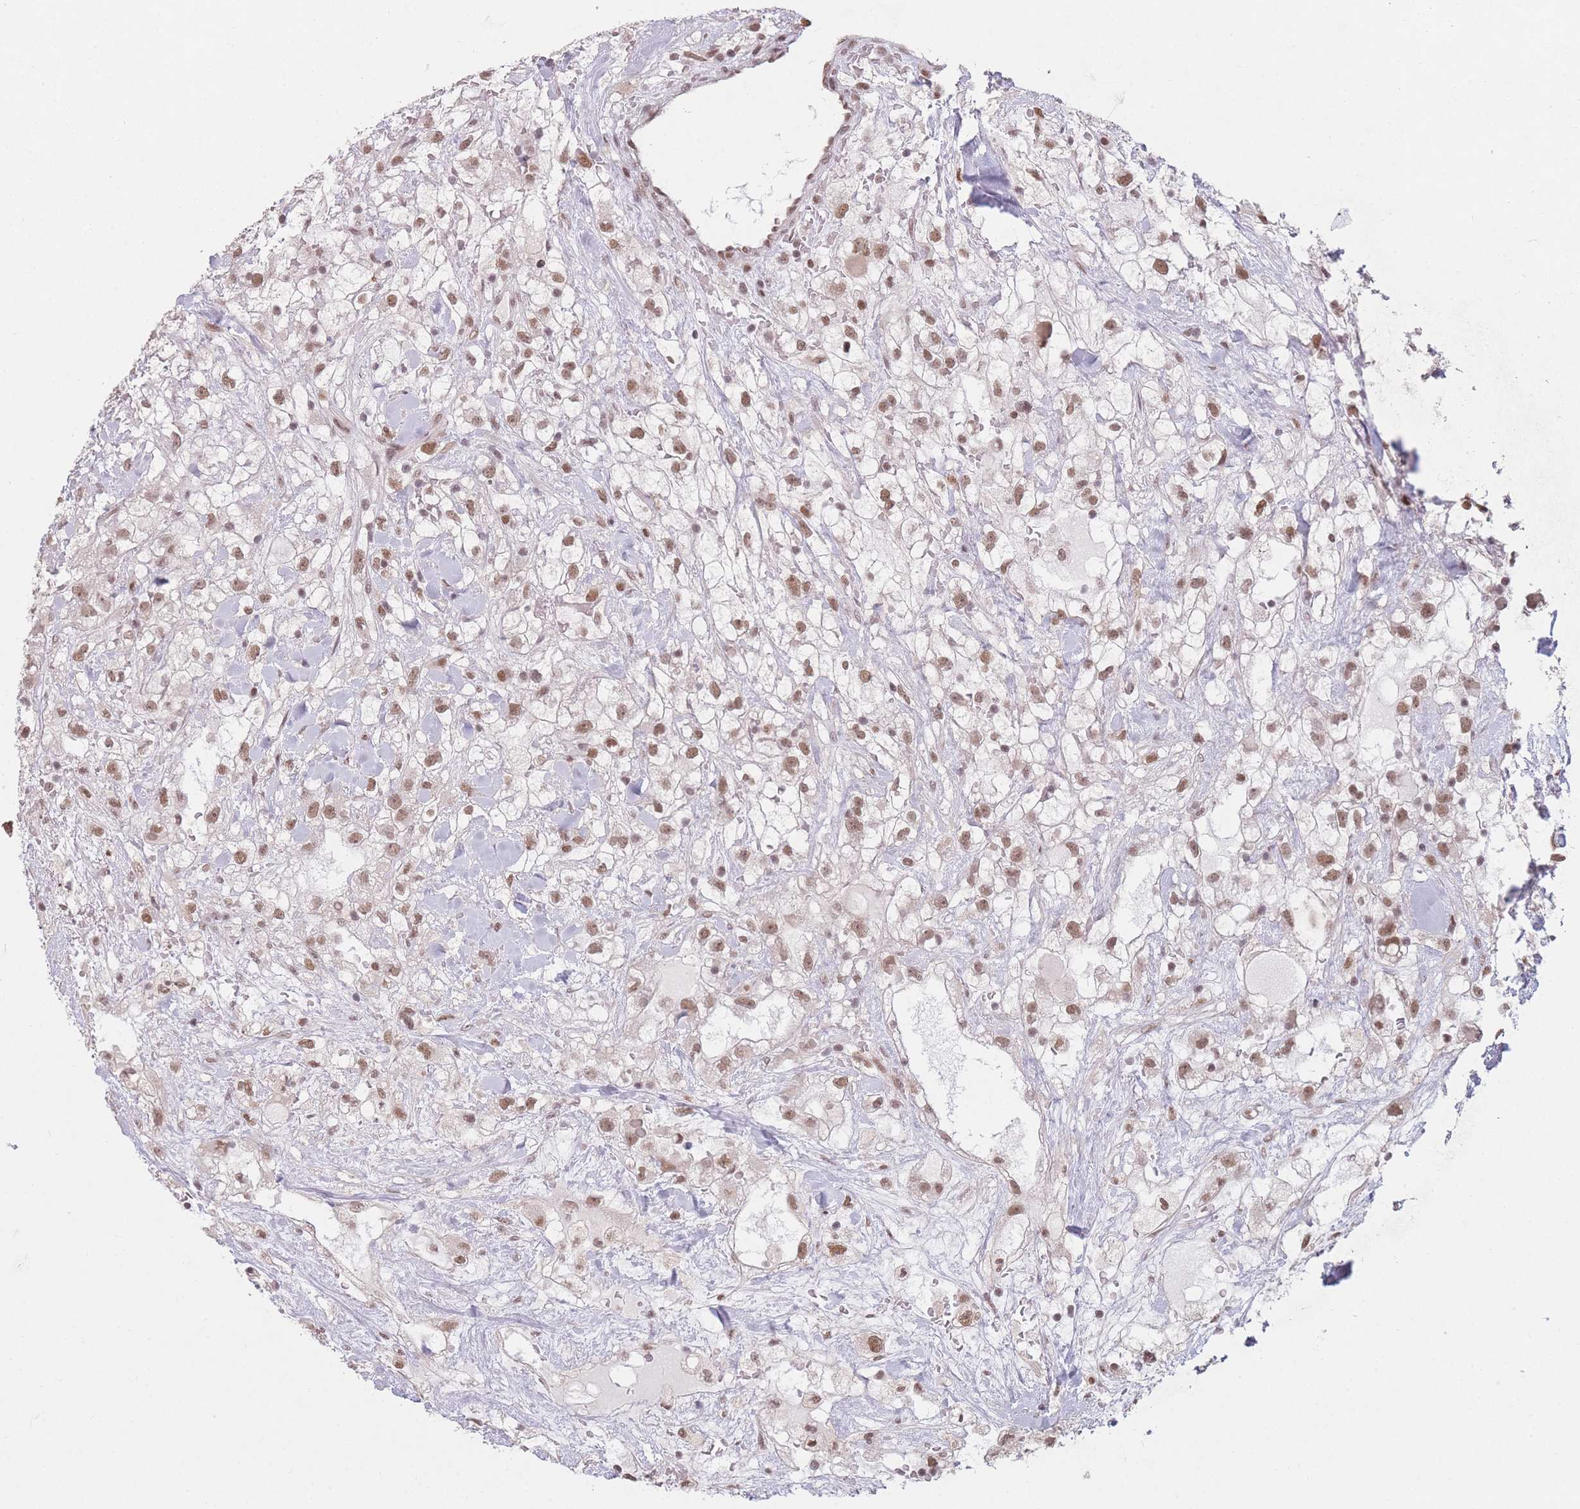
{"staining": {"intensity": "moderate", "quantity": ">75%", "location": "nuclear"}, "tissue": "renal cancer", "cell_type": "Tumor cells", "image_type": "cancer", "snomed": [{"axis": "morphology", "description": "Adenocarcinoma, NOS"}, {"axis": "topography", "description": "Kidney"}], "caption": "Immunohistochemistry (IHC) of human renal adenocarcinoma shows medium levels of moderate nuclear expression in approximately >75% of tumor cells. (DAB (3,3'-diaminobenzidine) IHC with brightfield microscopy, high magnification).", "gene": "SUPT6H", "patient": {"sex": "male", "age": 59}}